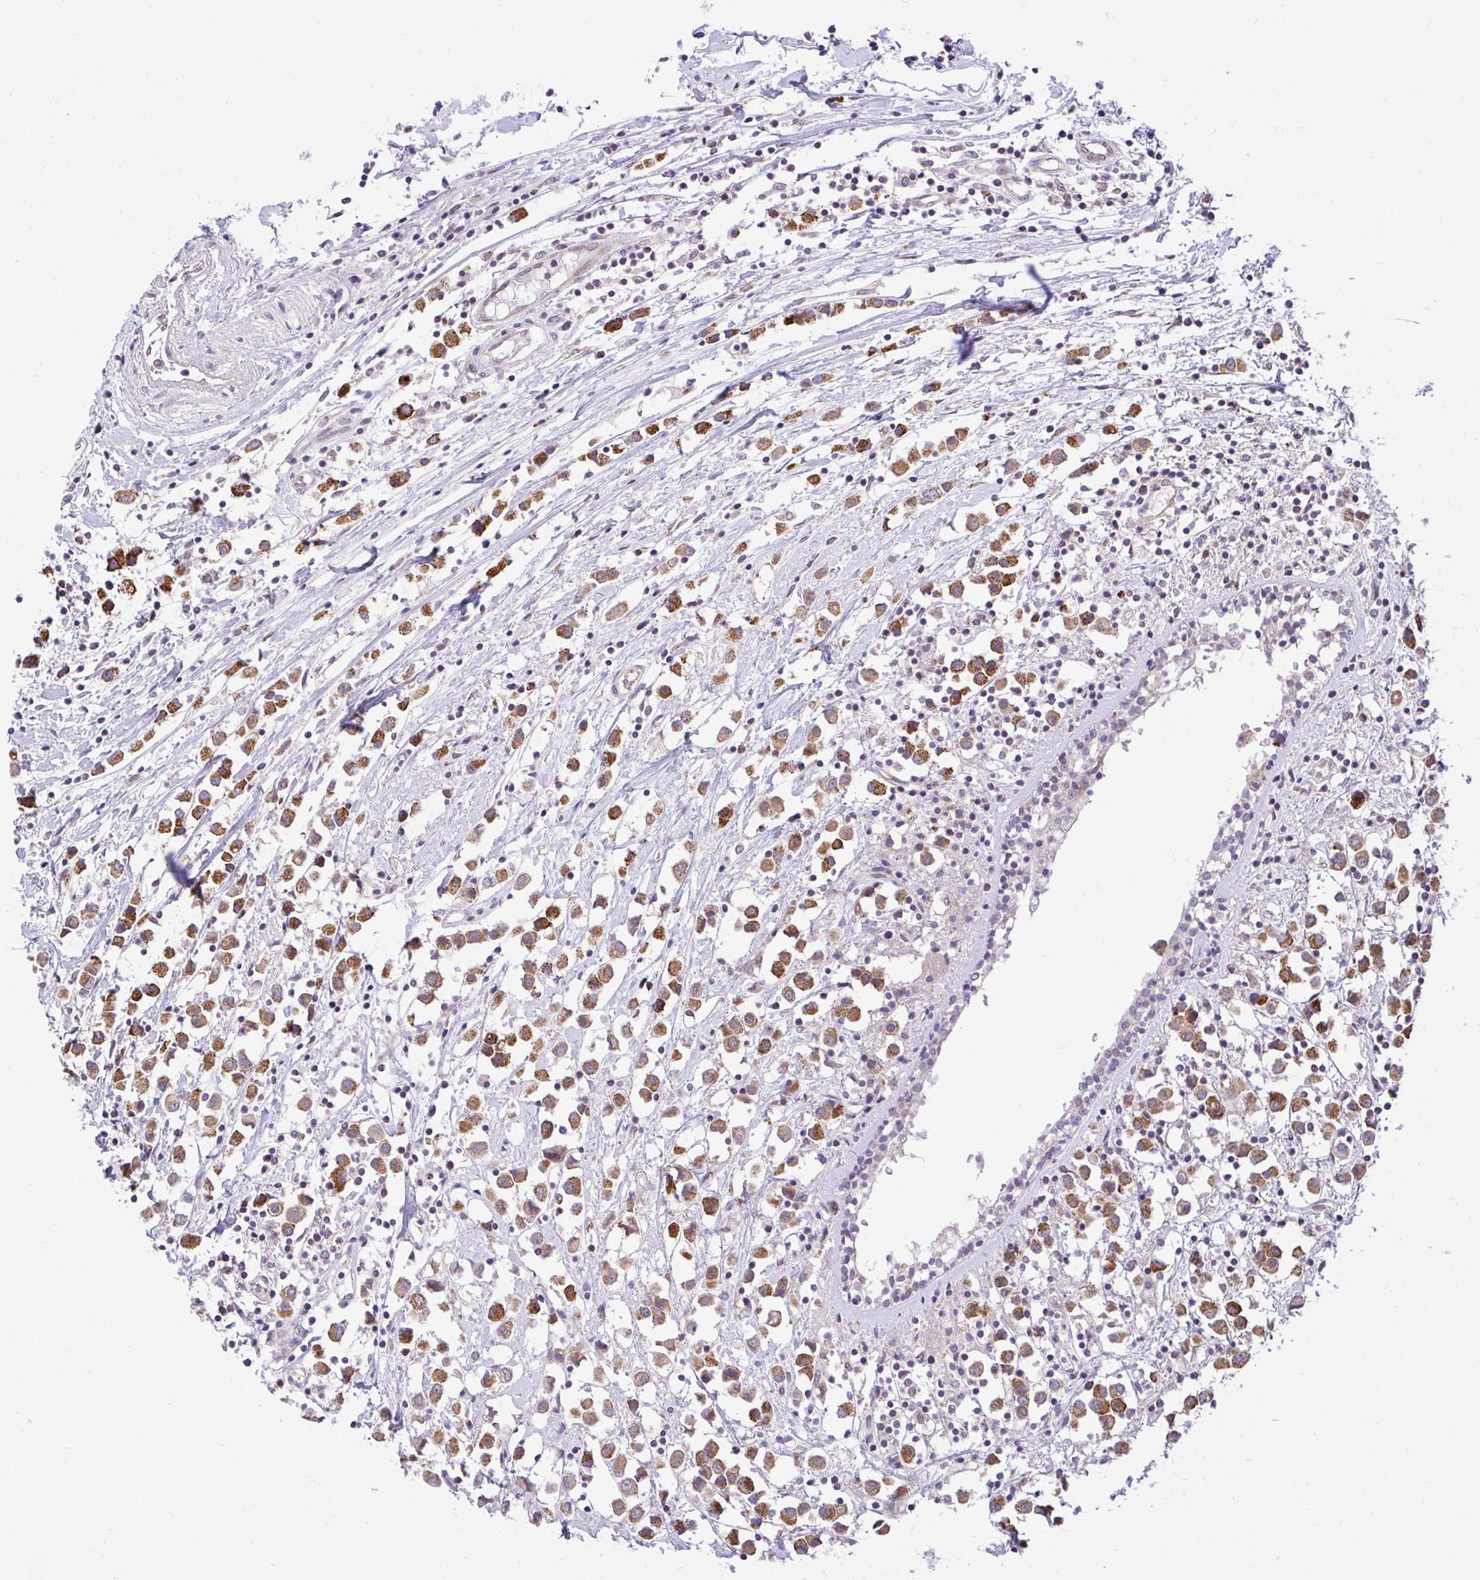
{"staining": {"intensity": "strong", "quantity": ">75%", "location": "cytoplasmic/membranous"}, "tissue": "breast cancer", "cell_type": "Tumor cells", "image_type": "cancer", "snomed": [{"axis": "morphology", "description": "Duct carcinoma"}, {"axis": "topography", "description": "Breast"}], "caption": "Breast cancer stained with immunohistochemistry (IHC) exhibits strong cytoplasmic/membranous positivity in approximately >75% of tumor cells.", "gene": "PYCR2", "patient": {"sex": "female", "age": 61}}